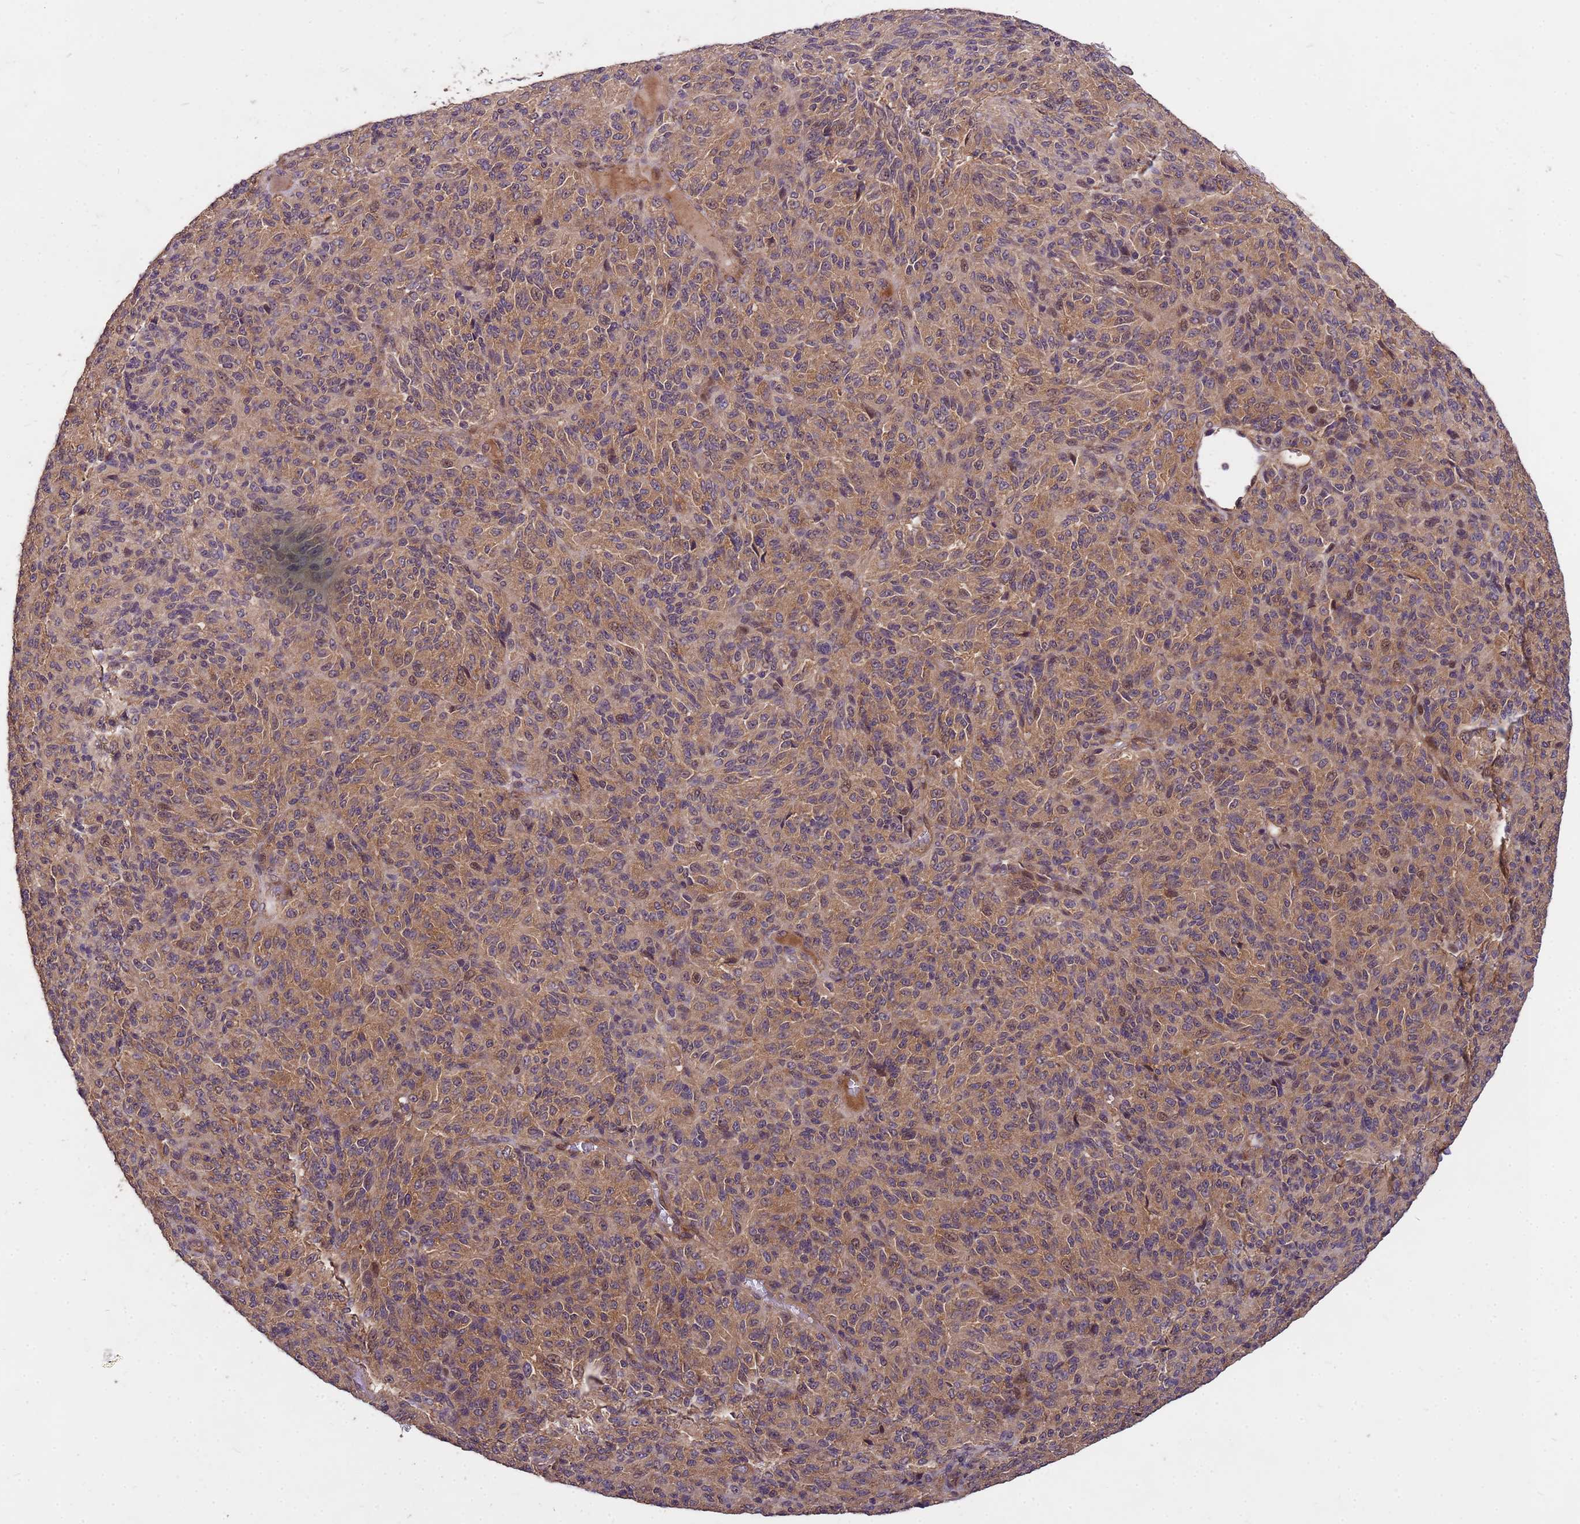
{"staining": {"intensity": "moderate", "quantity": ">75%", "location": "cytoplasmic/membranous"}, "tissue": "melanoma", "cell_type": "Tumor cells", "image_type": "cancer", "snomed": [{"axis": "morphology", "description": "Malignant melanoma, Metastatic site"}, {"axis": "topography", "description": "Brain"}], "caption": "Immunohistochemical staining of melanoma reveals medium levels of moderate cytoplasmic/membranous staining in approximately >75% of tumor cells. Immunohistochemistry (ihc) stains the protein in brown and the nuclei are stained blue.", "gene": "PPP2CB", "patient": {"sex": "female", "age": 56}}